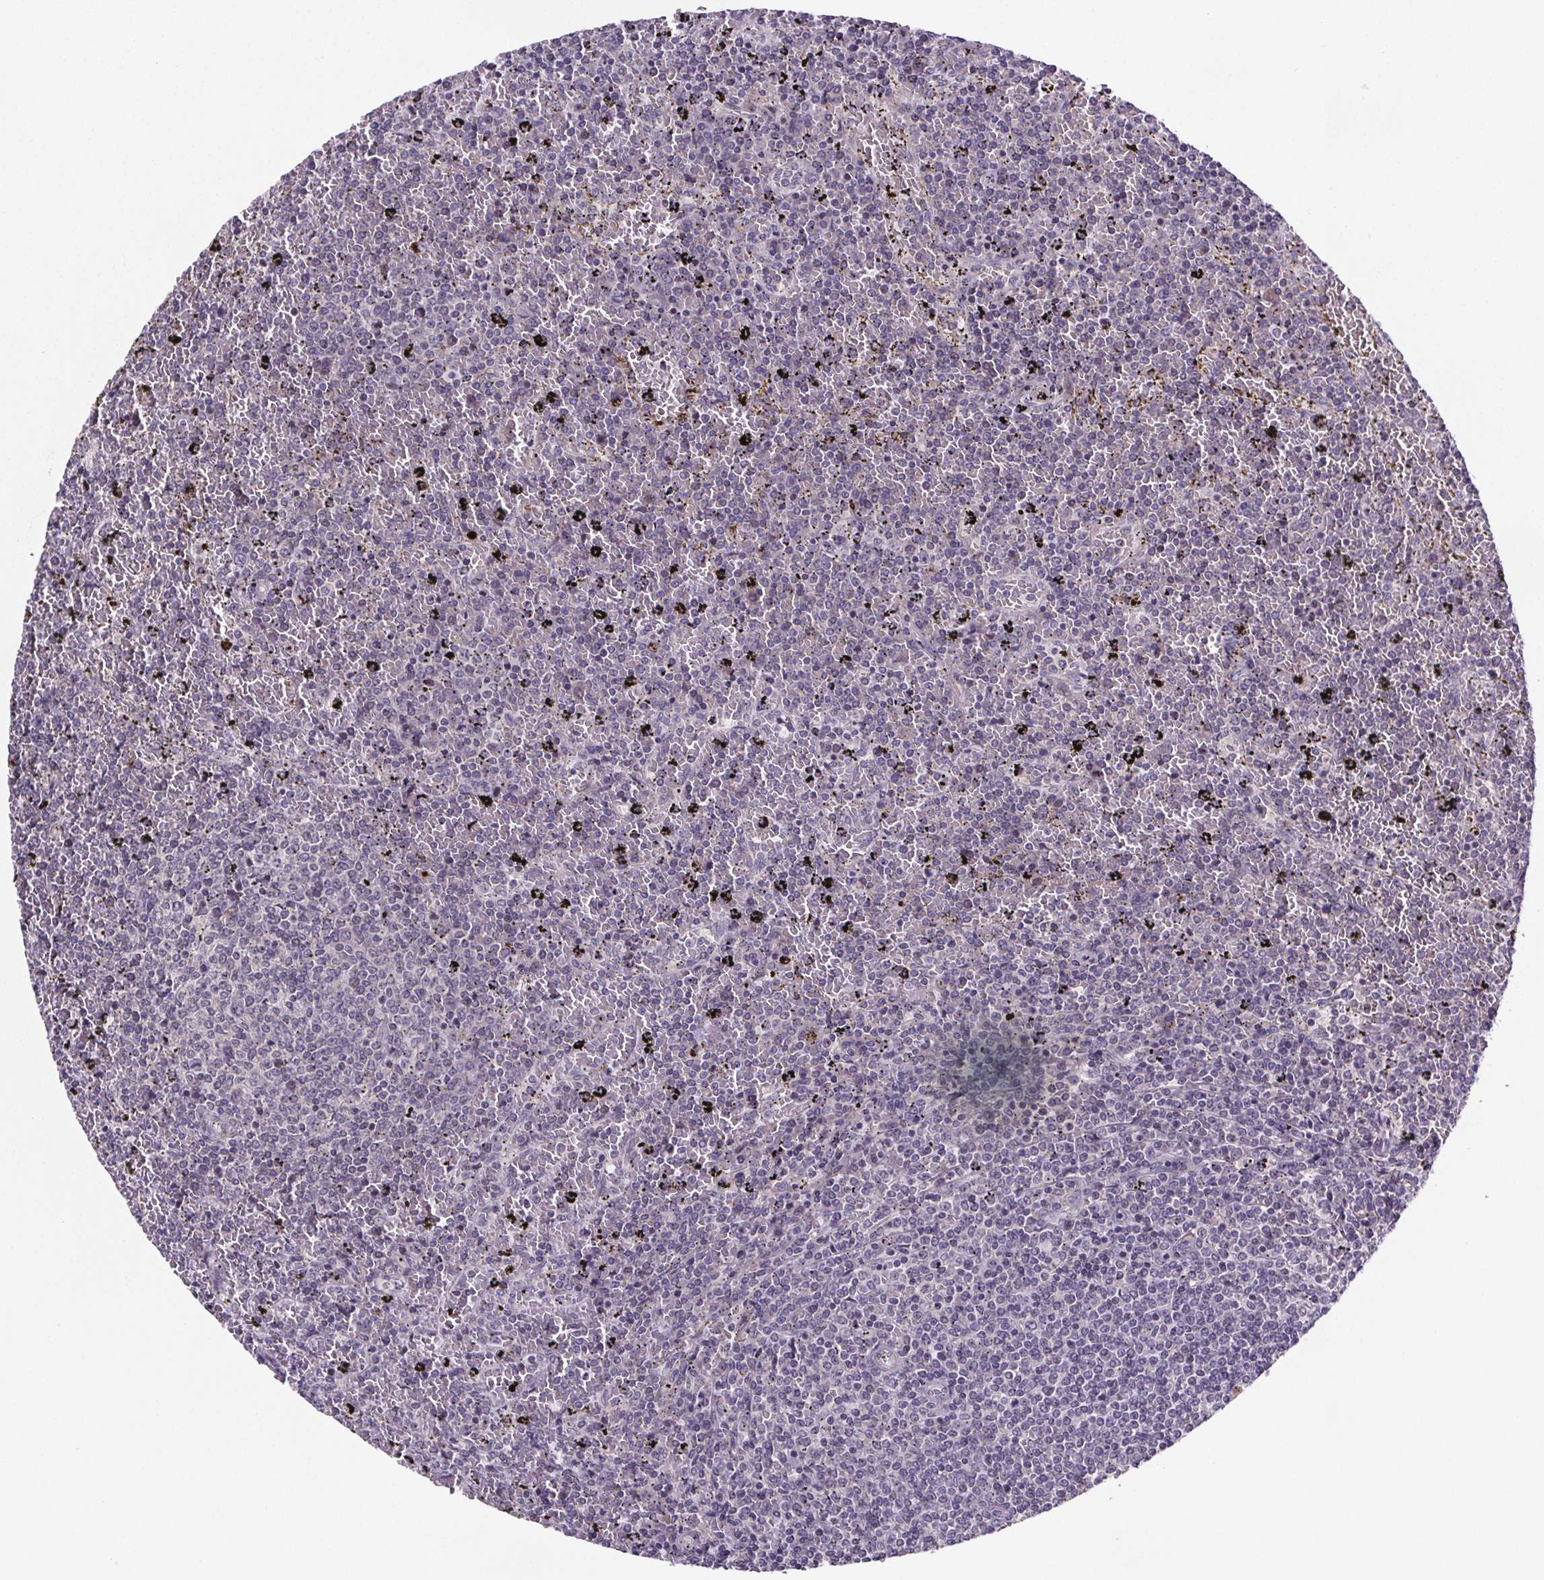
{"staining": {"intensity": "negative", "quantity": "none", "location": "none"}, "tissue": "lymphoma", "cell_type": "Tumor cells", "image_type": "cancer", "snomed": [{"axis": "morphology", "description": "Malignant lymphoma, non-Hodgkin's type, Low grade"}, {"axis": "topography", "description": "Spleen"}], "caption": "Malignant lymphoma, non-Hodgkin's type (low-grade) was stained to show a protein in brown. There is no significant expression in tumor cells.", "gene": "TTC12", "patient": {"sex": "female", "age": 77}}